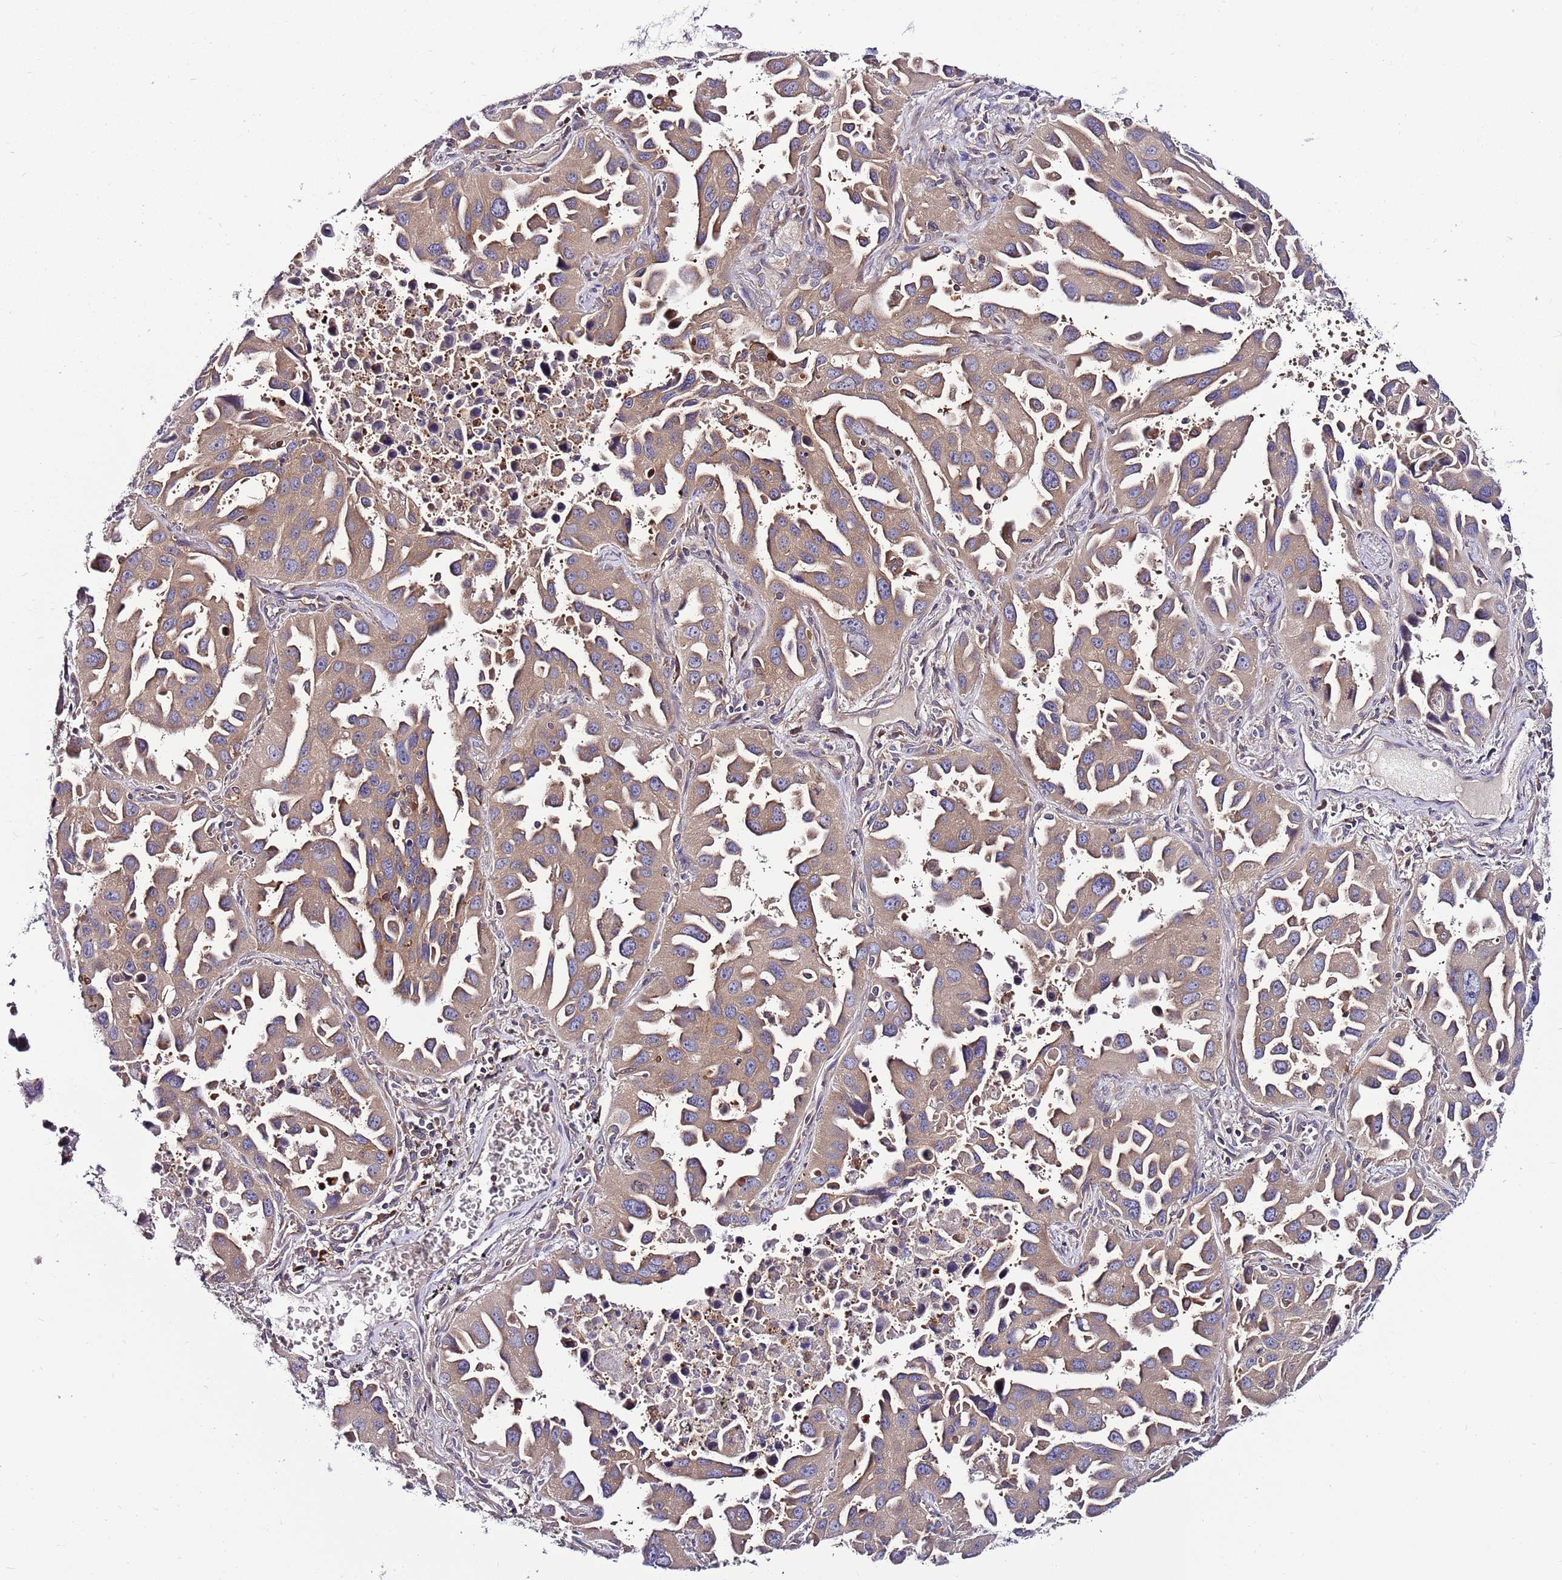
{"staining": {"intensity": "moderate", "quantity": ">75%", "location": "cytoplasmic/membranous"}, "tissue": "lung cancer", "cell_type": "Tumor cells", "image_type": "cancer", "snomed": [{"axis": "morphology", "description": "Adenocarcinoma, NOS"}, {"axis": "topography", "description": "Lung"}], "caption": "The immunohistochemical stain highlights moderate cytoplasmic/membranous expression in tumor cells of adenocarcinoma (lung) tissue.", "gene": "ATXN2L", "patient": {"sex": "male", "age": 66}}